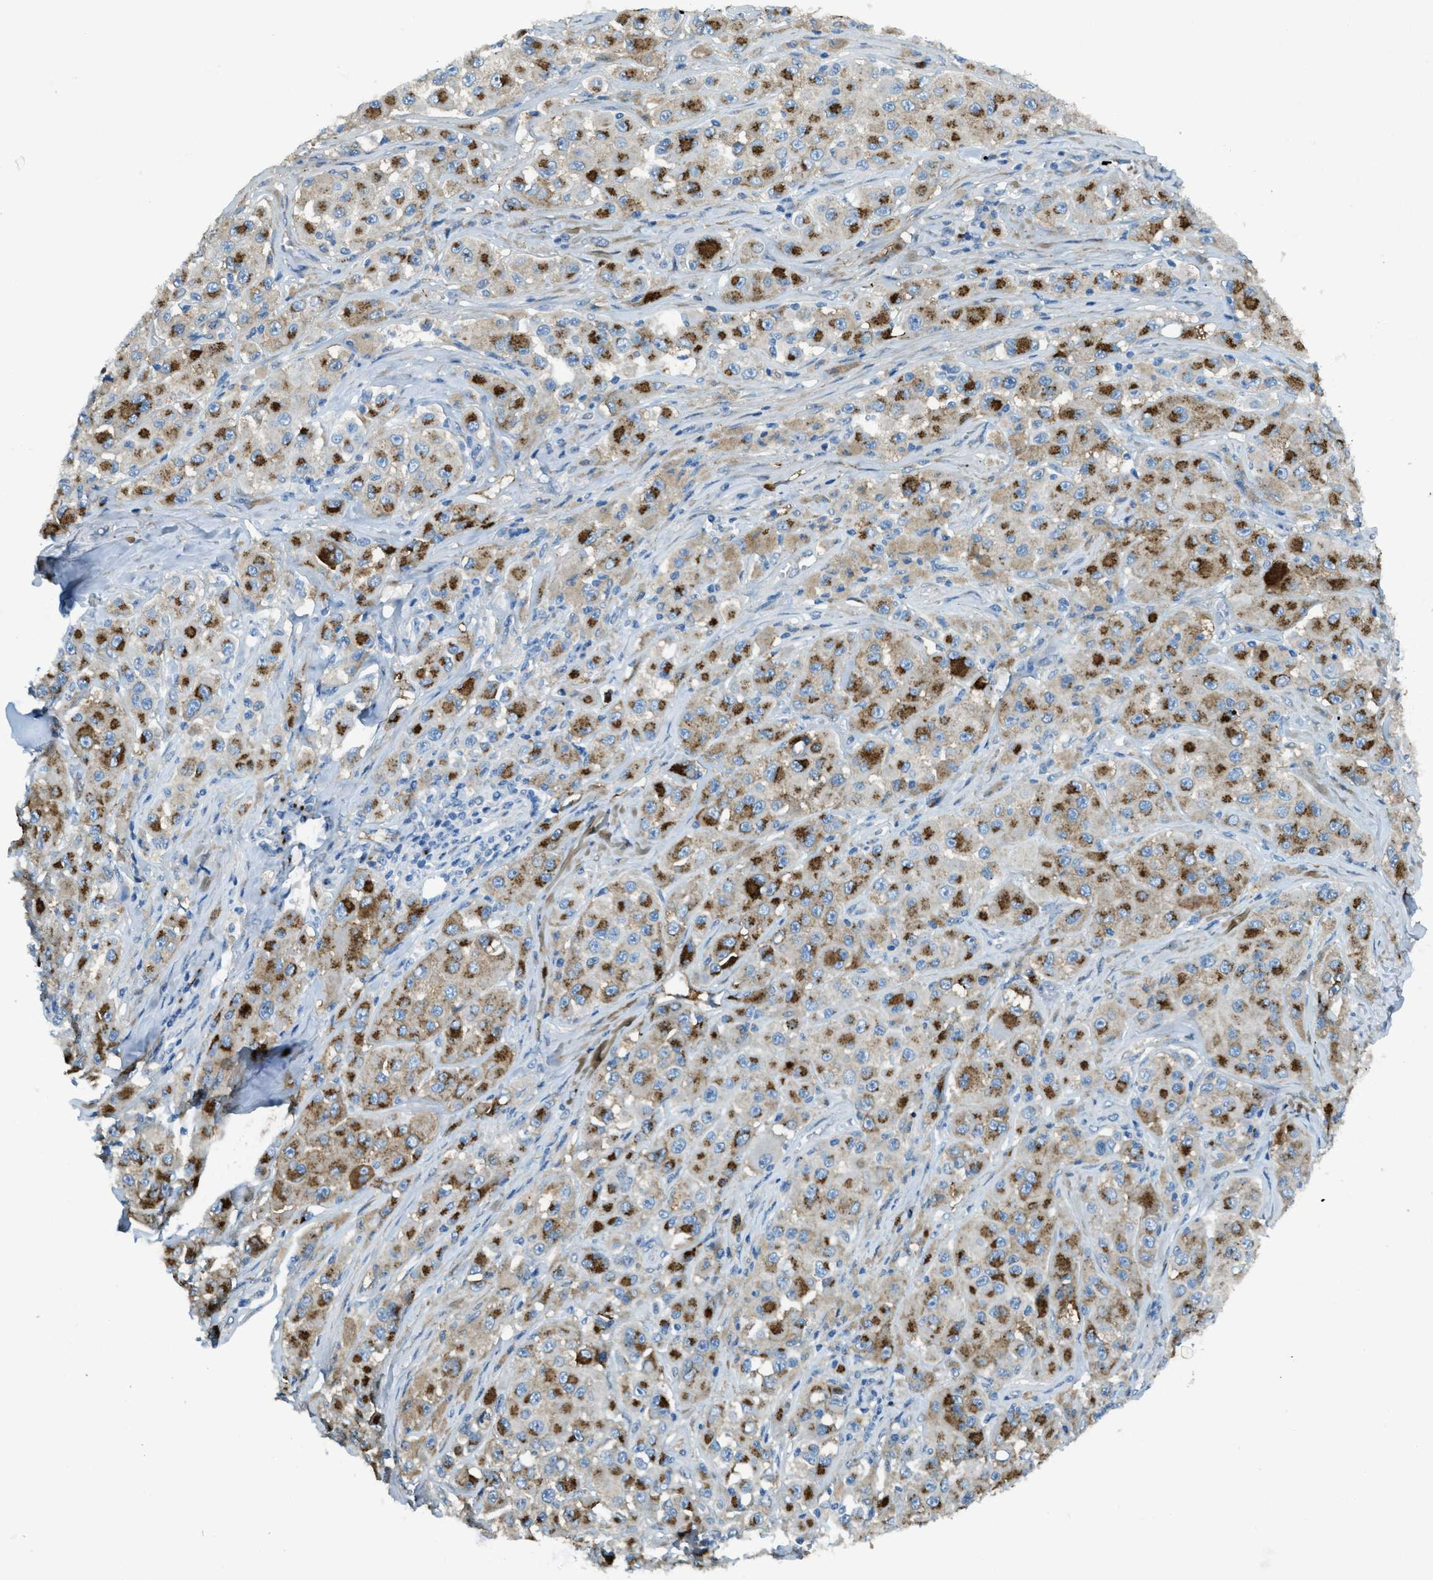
{"staining": {"intensity": "weak", "quantity": ">75%", "location": "cytoplasmic/membranous"}, "tissue": "melanoma", "cell_type": "Tumor cells", "image_type": "cancer", "snomed": [{"axis": "morphology", "description": "Malignant melanoma, NOS"}, {"axis": "topography", "description": "Skin"}], "caption": "Protein positivity by immunohistochemistry demonstrates weak cytoplasmic/membranous staining in approximately >75% of tumor cells in malignant melanoma. The staining is performed using DAB (3,3'-diaminobenzidine) brown chromogen to label protein expression. The nuclei are counter-stained blue using hematoxylin.", "gene": "TRIM59", "patient": {"sex": "male", "age": 84}}